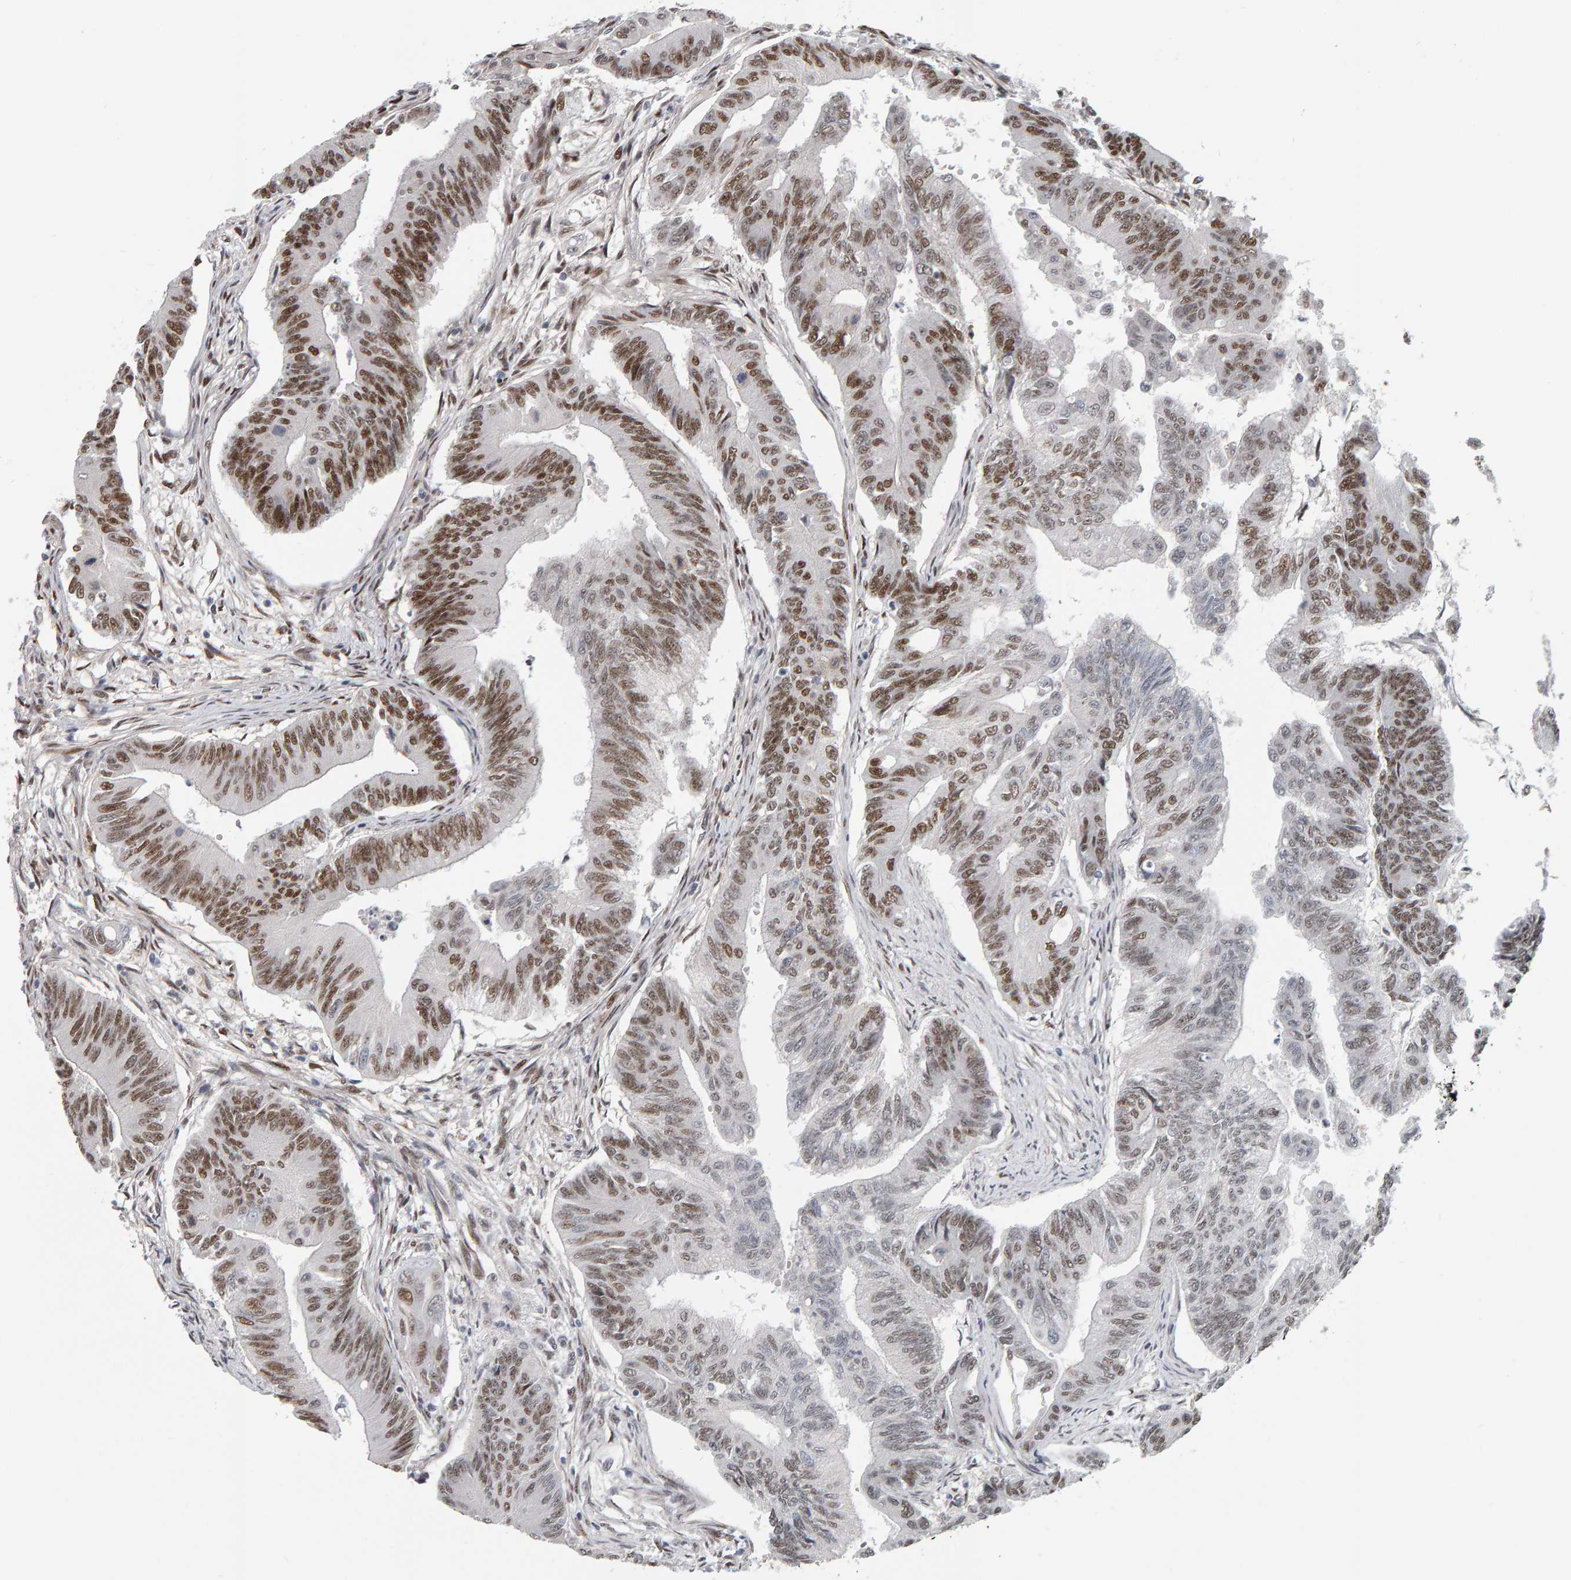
{"staining": {"intensity": "moderate", "quantity": ">75%", "location": "nuclear"}, "tissue": "colorectal cancer", "cell_type": "Tumor cells", "image_type": "cancer", "snomed": [{"axis": "morphology", "description": "Adenoma, NOS"}, {"axis": "morphology", "description": "Adenocarcinoma, NOS"}, {"axis": "topography", "description": "Colon"}], "caption": "Human colorectal cancer (adenocarcinoma) stained for a protein (brown) shows moderate nuclear positive positivity in about >75% of tumor cells.", "gene": "ATF7IP", "patient": {"sex": "male", "age": 79}}